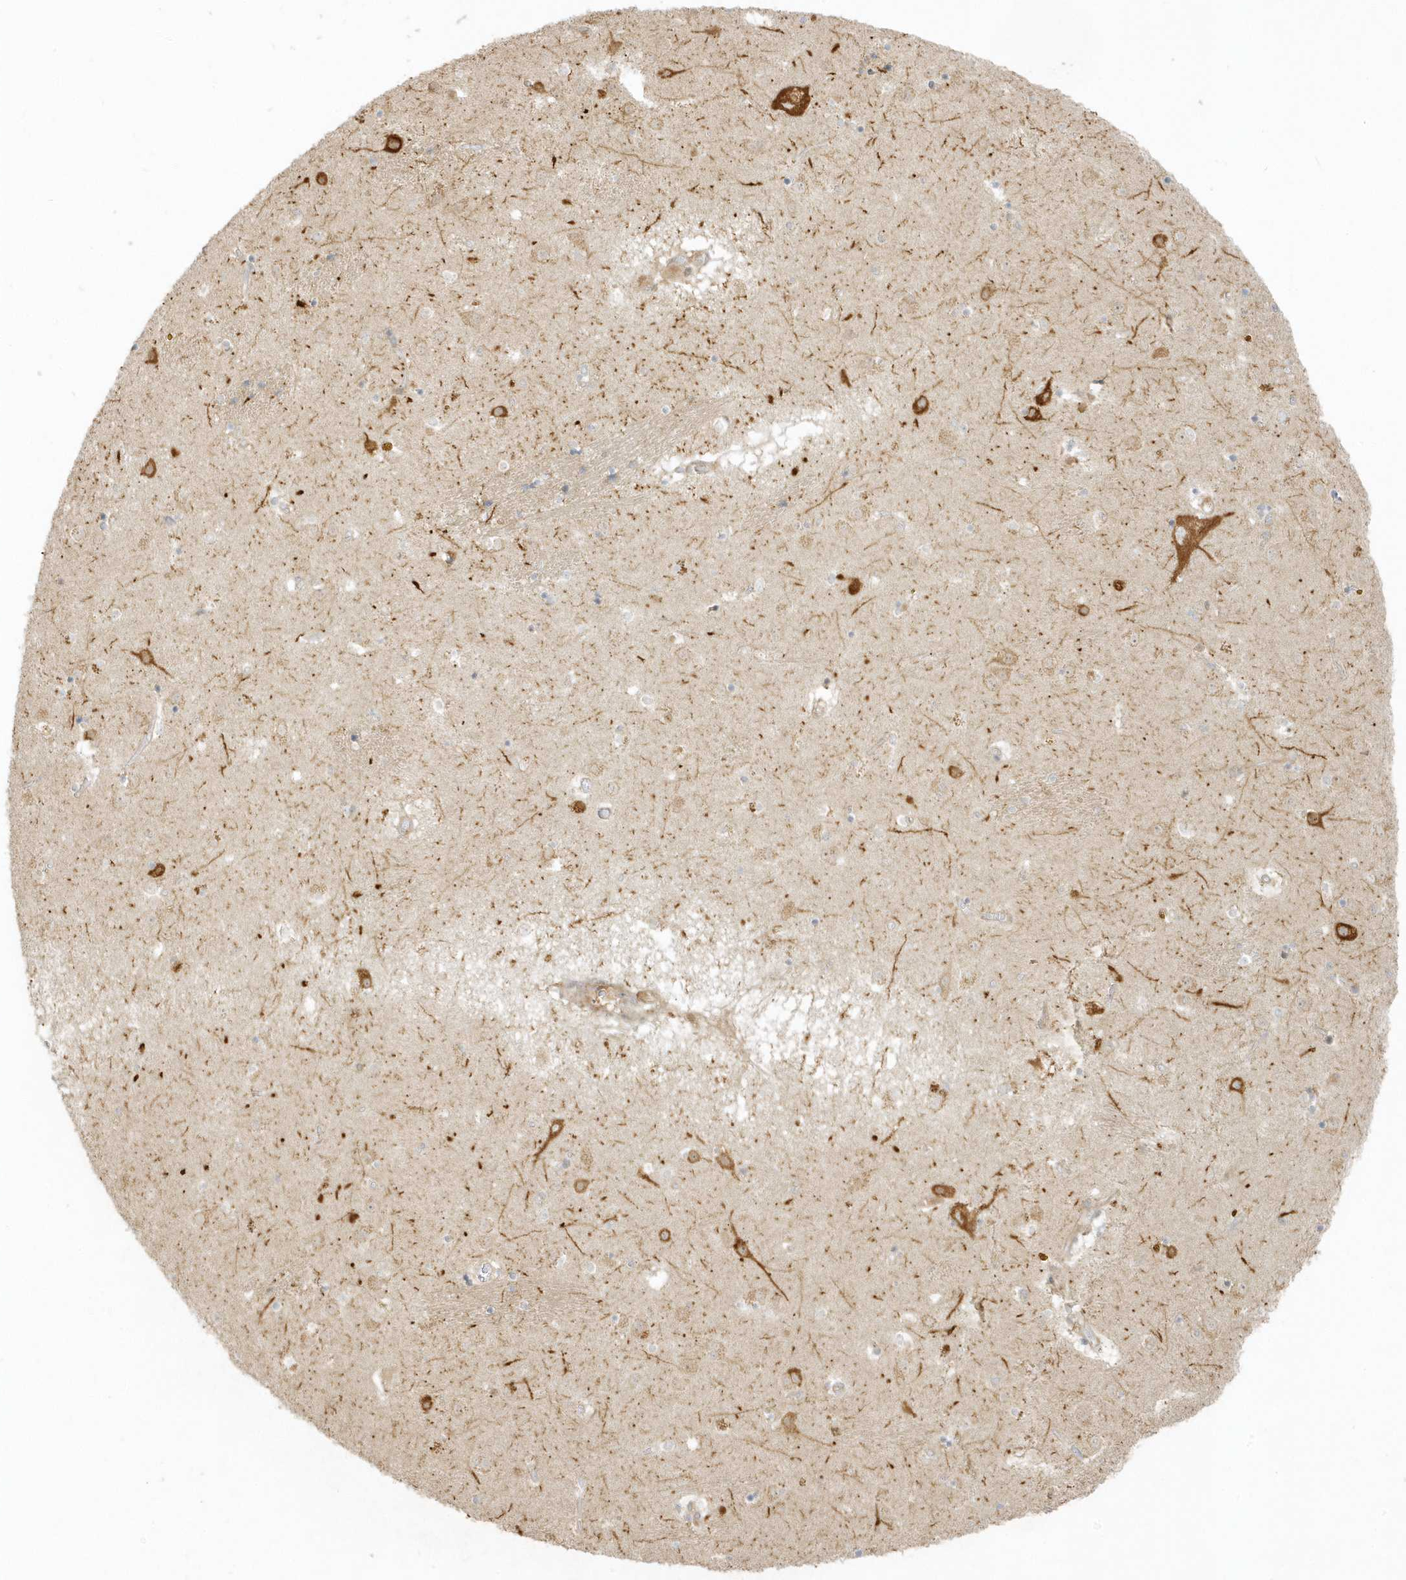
{"staining": {"intensity": "moderate", "quantity": "<25%", "location": "cytoplasmic/membranous"}, "tissue": "caudate", "cell_type": "Glial cells", "image_type": "normal", "snomed": [{"axis": "morphology", "description": "Normal tissue, NOS"}, {"axis": "topography", "description": "Lateral ventricle wall"}], "caption": "Protein expression analysis of benign human caudate reveals moderate cytoplasmic/membranous staining in approximately <25% of glial cells. (DAB IHC, brown staining for protein, blue staining for nuclei).", "gene": "ZBTB8A", "patient": {"sex": "male", "age": 70}}